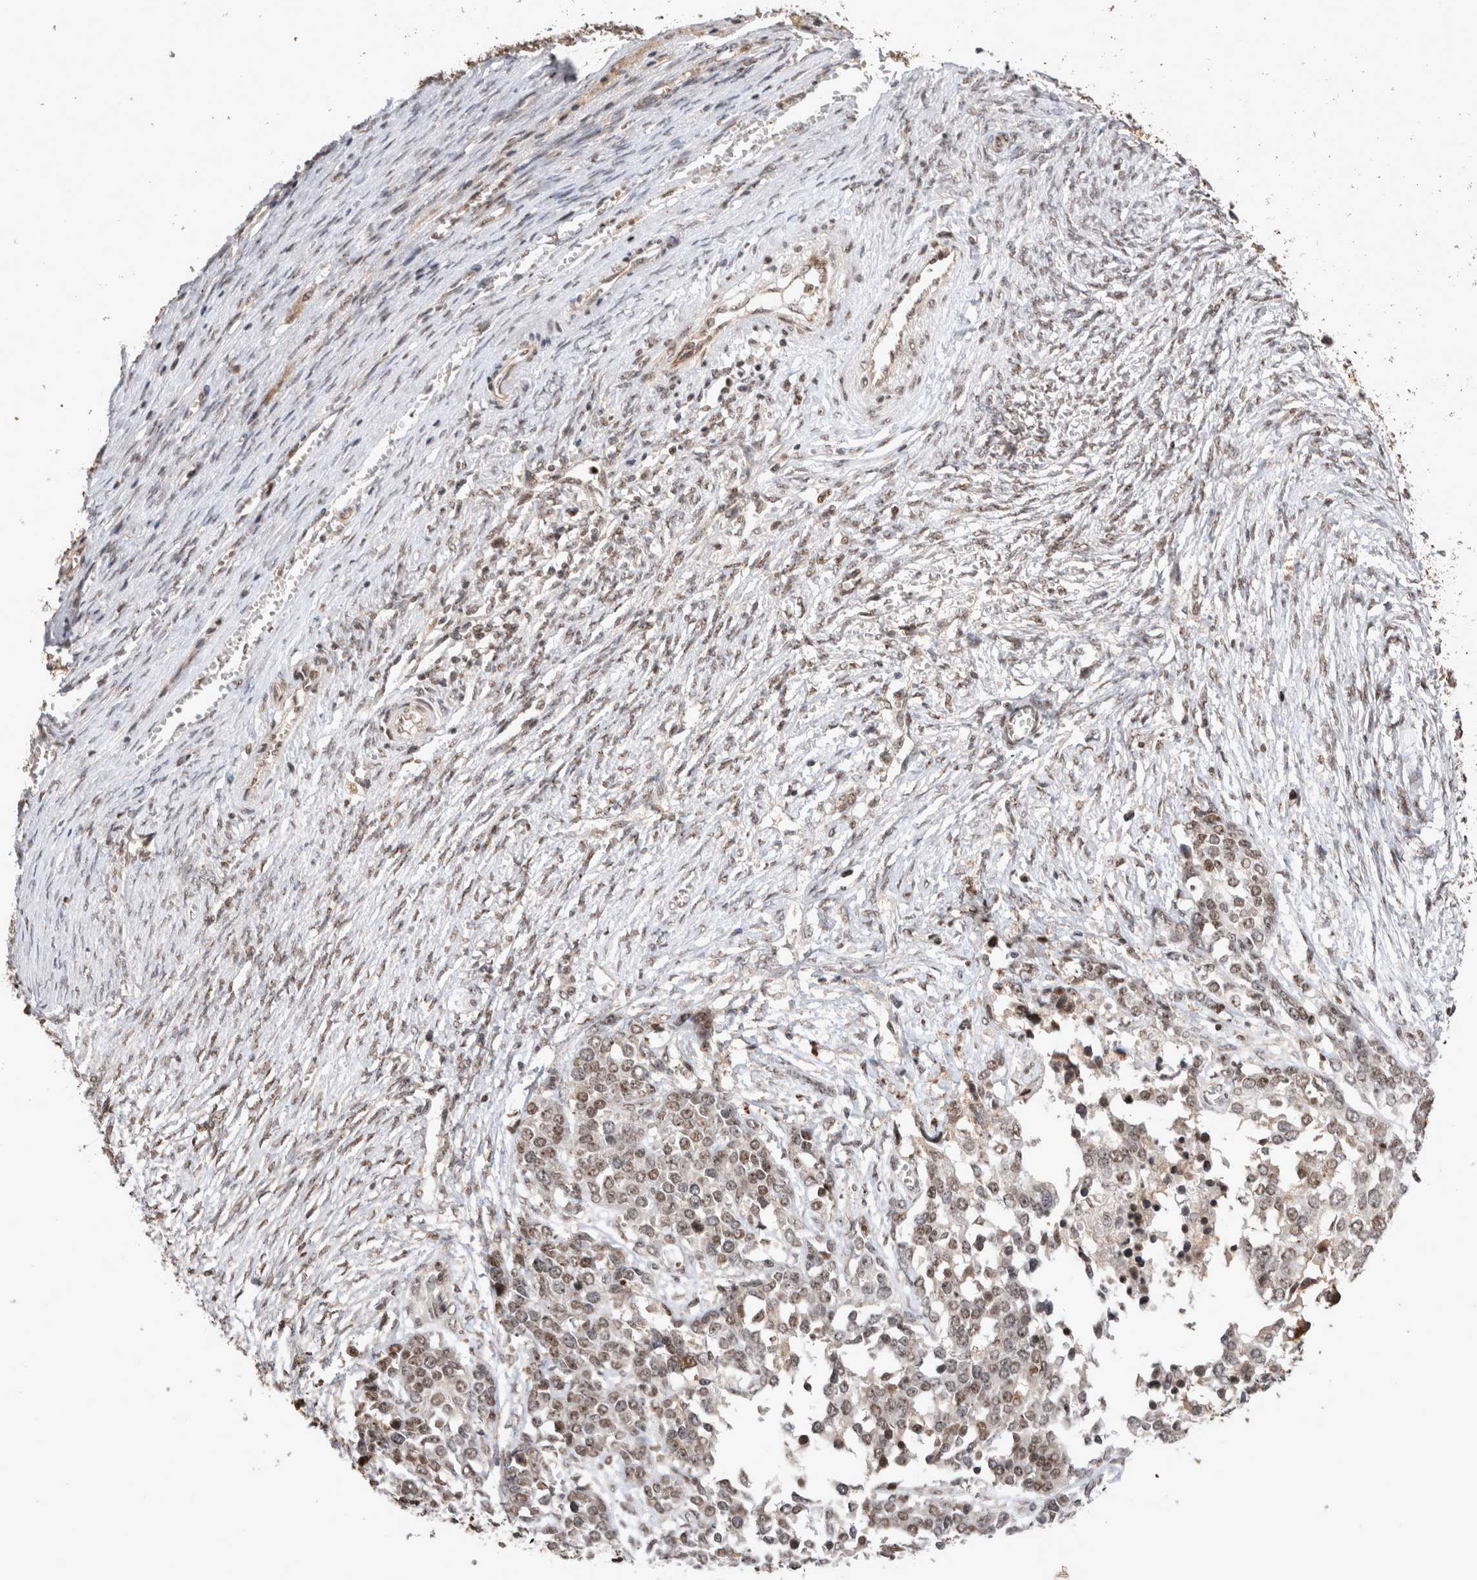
{"staining": {"intensity": "moderate", "quantity": ">75%", "location": "nuclear"}, "tissue": "ovarian cancer", "cell_type": "Tumor cells", "image_type": "cancer", "snomed": [{"axis": "morphology", "description": "Cystadenocarcinoma, serous, NOS"}, {"axis": "topography", "description": "Ovary"}], "caption": "Tumor cells exhibit medium levels of moderate nuclear staining in approximately >75% of cells in human ovarian cancer.", "gene": "STK11", "patient": {"sex": "female", "age": 44}}